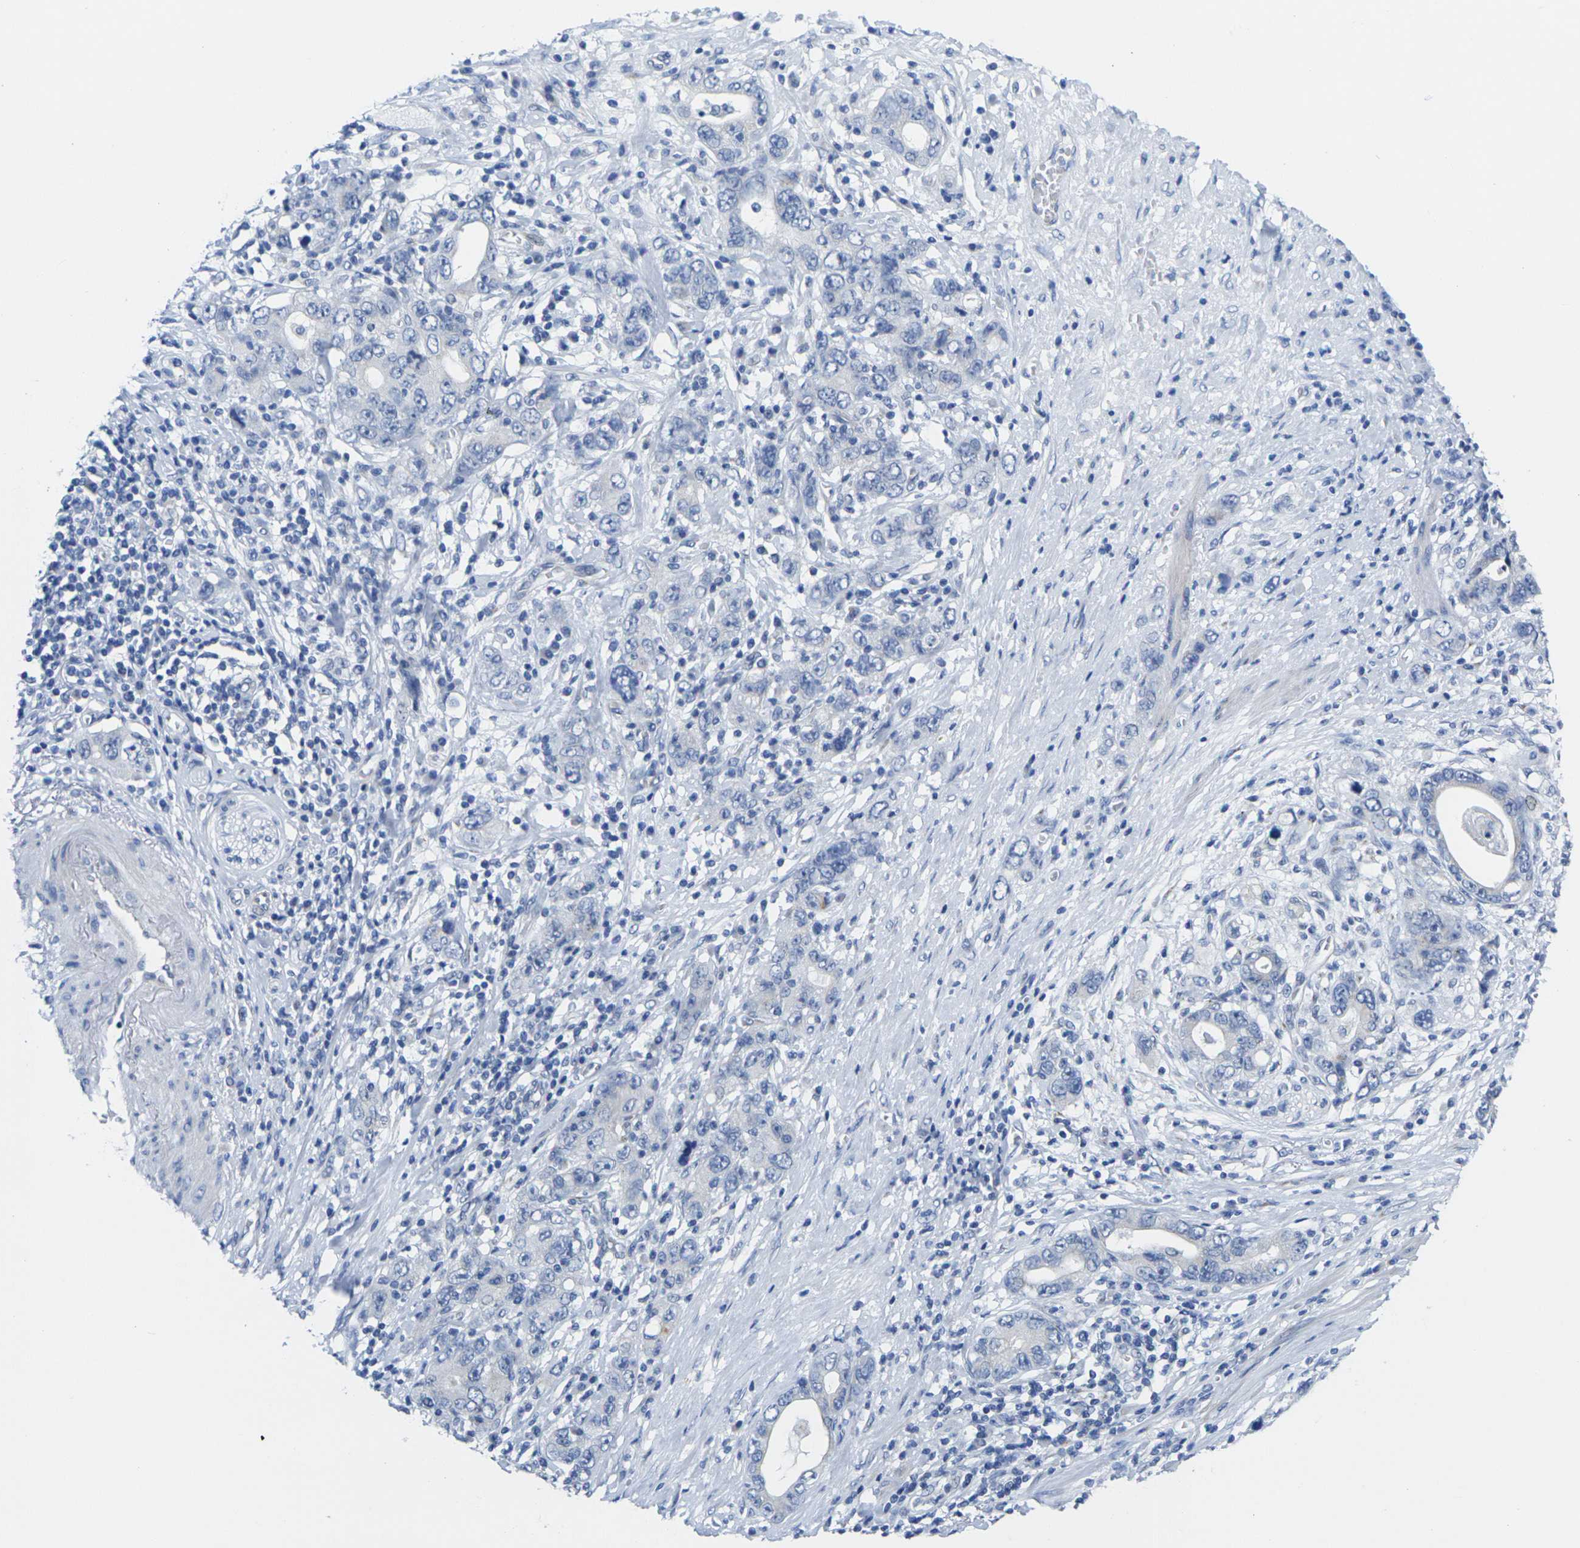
{"staining": {"intensity": "negative", "quantity": "none", "location": "none"}, "tissue": "stomach cancer", "cell_type": "Tumor cells", "image_type": "cancer", "snomed": [{"axis": "morphology", "description": "Adenocarcinoma, NOS"}, {"axis": "topography", "description": "Stomach, lower"}], "caption": "Immunohistochemical staining of human adenocarcinoma (stomach) demonstrates no significant expression in tumor cells.", "gene": "CRK", "patient": {"sex": "female", "age": 93}}